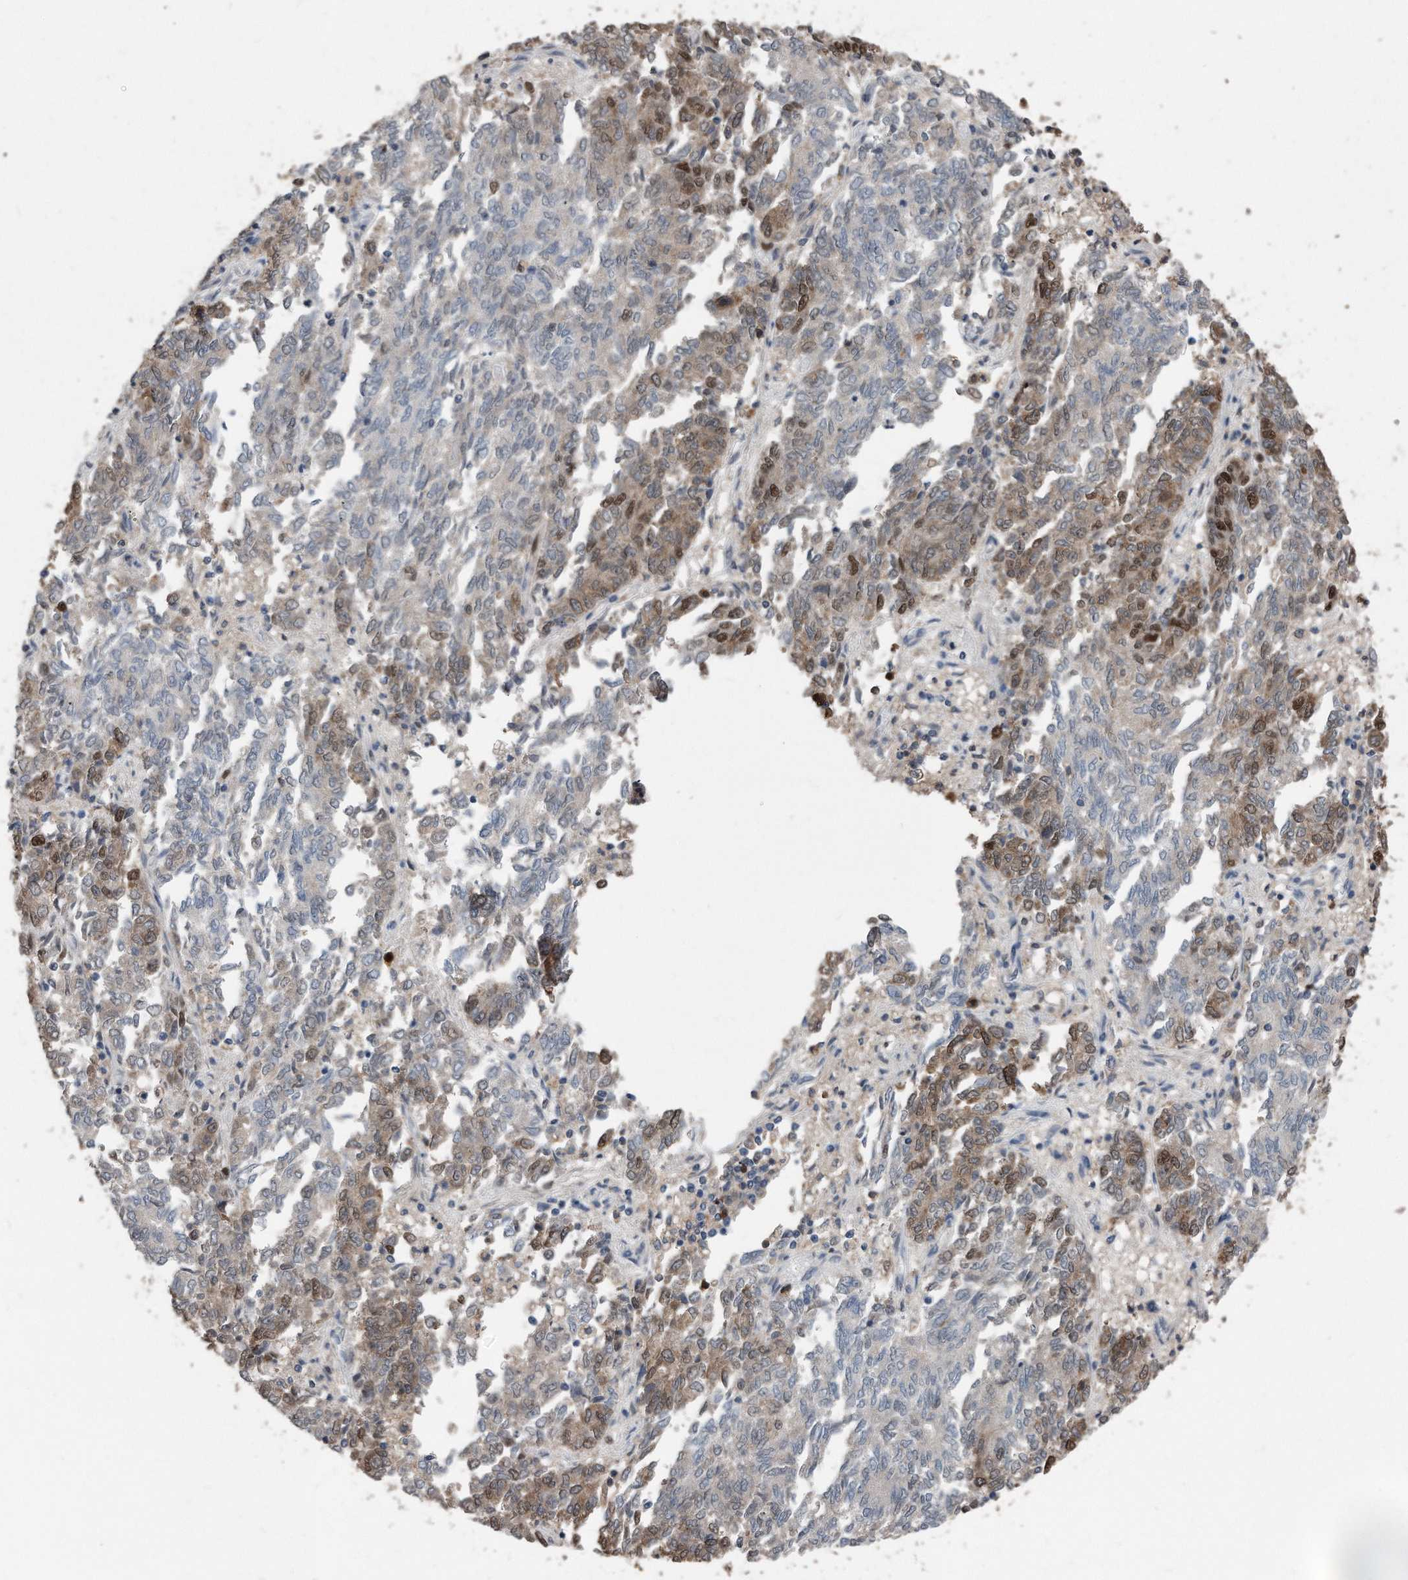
{"staining": {"intensity": "moderate", "quantity": "25%-75%", "location": "cytoplasmic/membranous,nuclear"}, "tissue": "endometrial cancer", "cell_type": "Tumor cells", "image_type": "cancer", "snomed": [{"axis": "morphology", "description": "Adenocarcinoma, NOS"}, {"axis": "topography", "description": "Endometrium"}], "caption": "High-magnification brightfield microscopy of adenocarcinoma (endometrial) stained with DAB (brown) and counterstained with hematoxylin (blue). tumor cells exhibit moderate cytoplasmic/membranous and nuclear expression is appreciated in approximately25%-75% of cells.", "gene": "PCNA", "patient": {"sex": "female", "age": 80}}